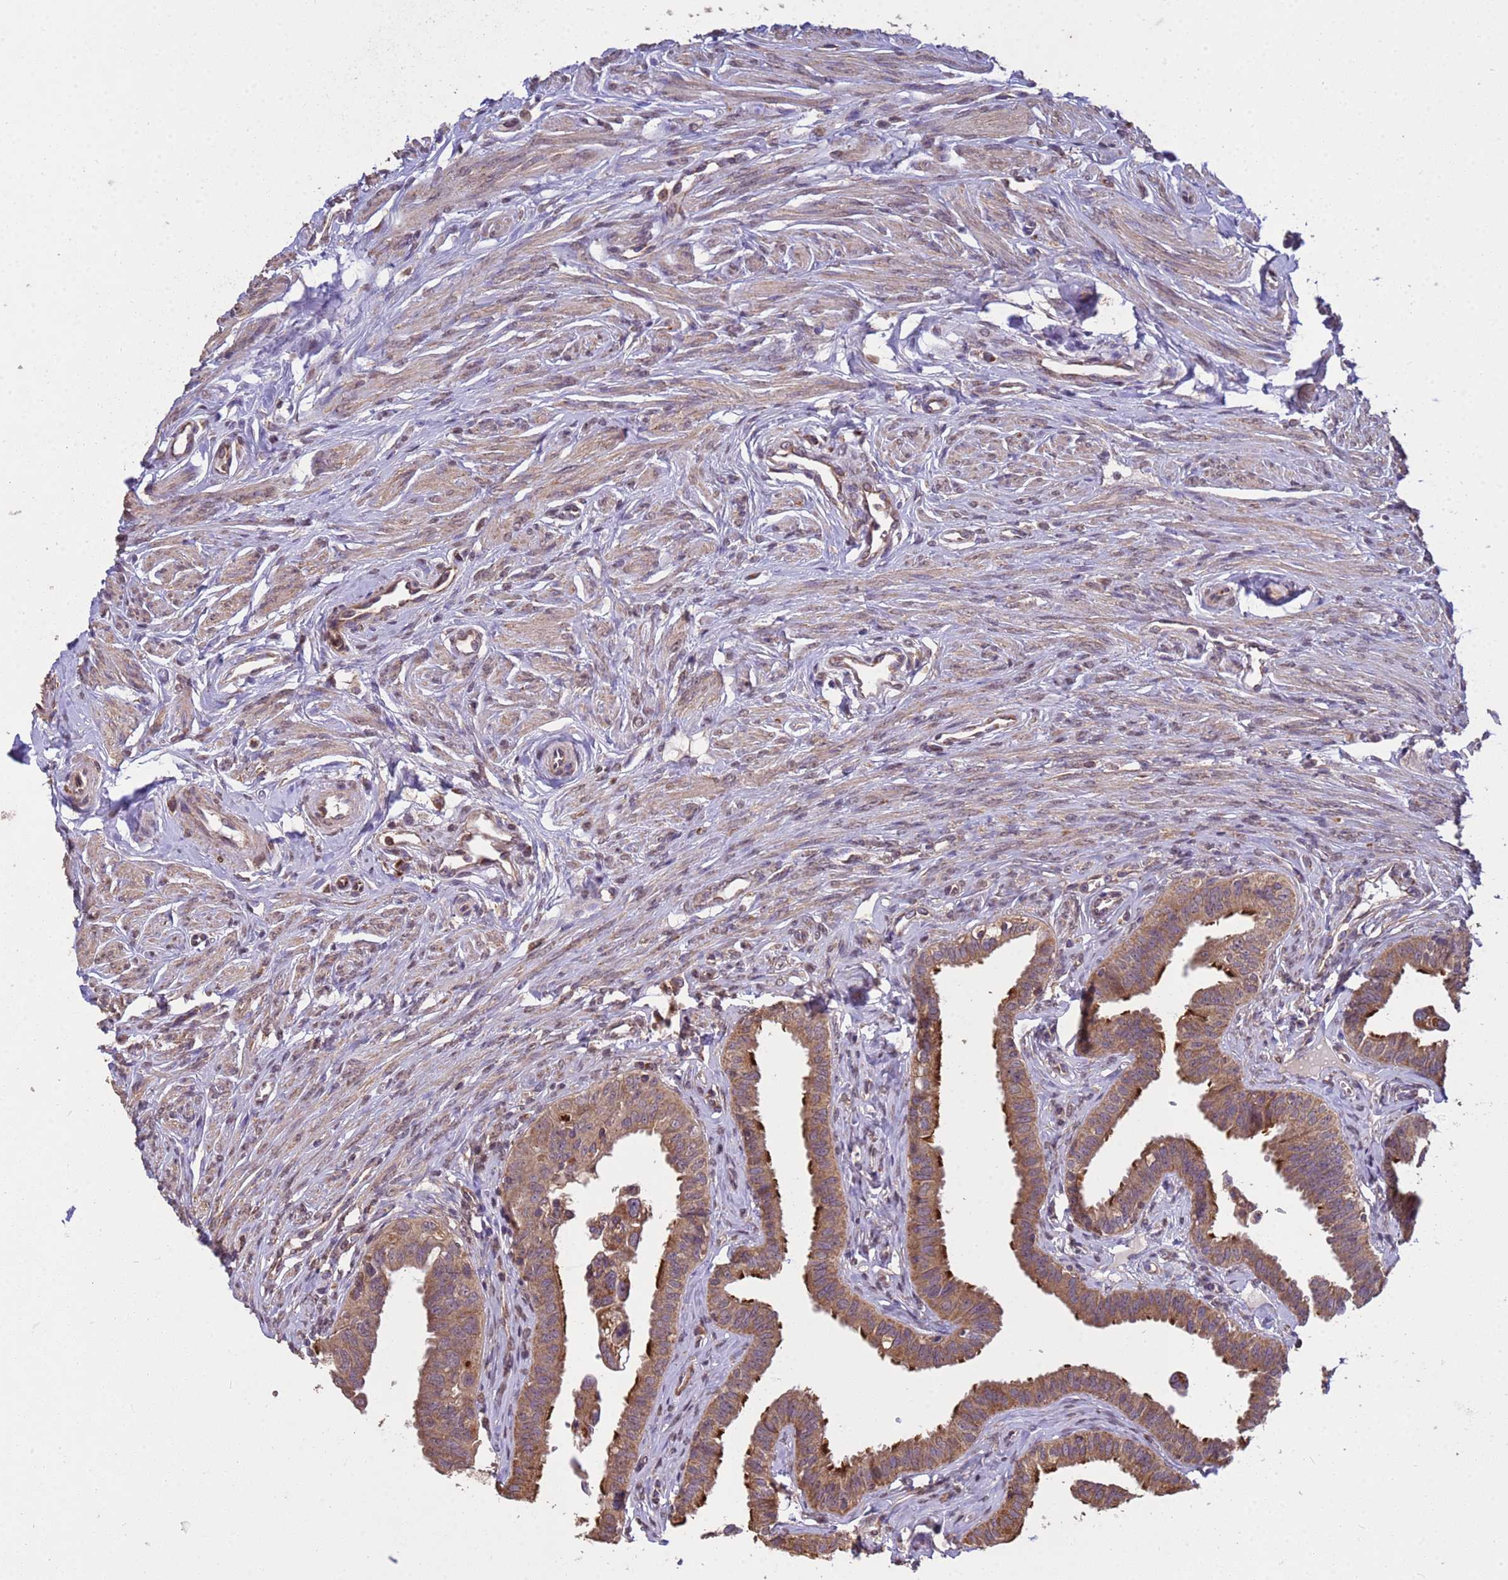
{"staining": {"intensity": "moderate", "quantity": ">75%", "location": "cytoplasmic/membranous"}, "tissue": "fallopian tube", "cell_type": "Glandular cells", "image_type": "normal", "snomed": [{"axis": "morphology", "description": "Normal tissue, NOS"}, {"axis": "morphology", "description": "Carcinoma, NOS"}, {"axis": "topography", "description": "Fallopian tube"}, {"axis": "topography", "description": "Ovary"}], "caption": "The histopathology image displays staining of benign fallopian tube, revealing moderate cytoplasmic/membranous protein expression (brown color) within glandular cells.", "gene": "P2RX7", "patient": {"sex": "female", "age": 59}}